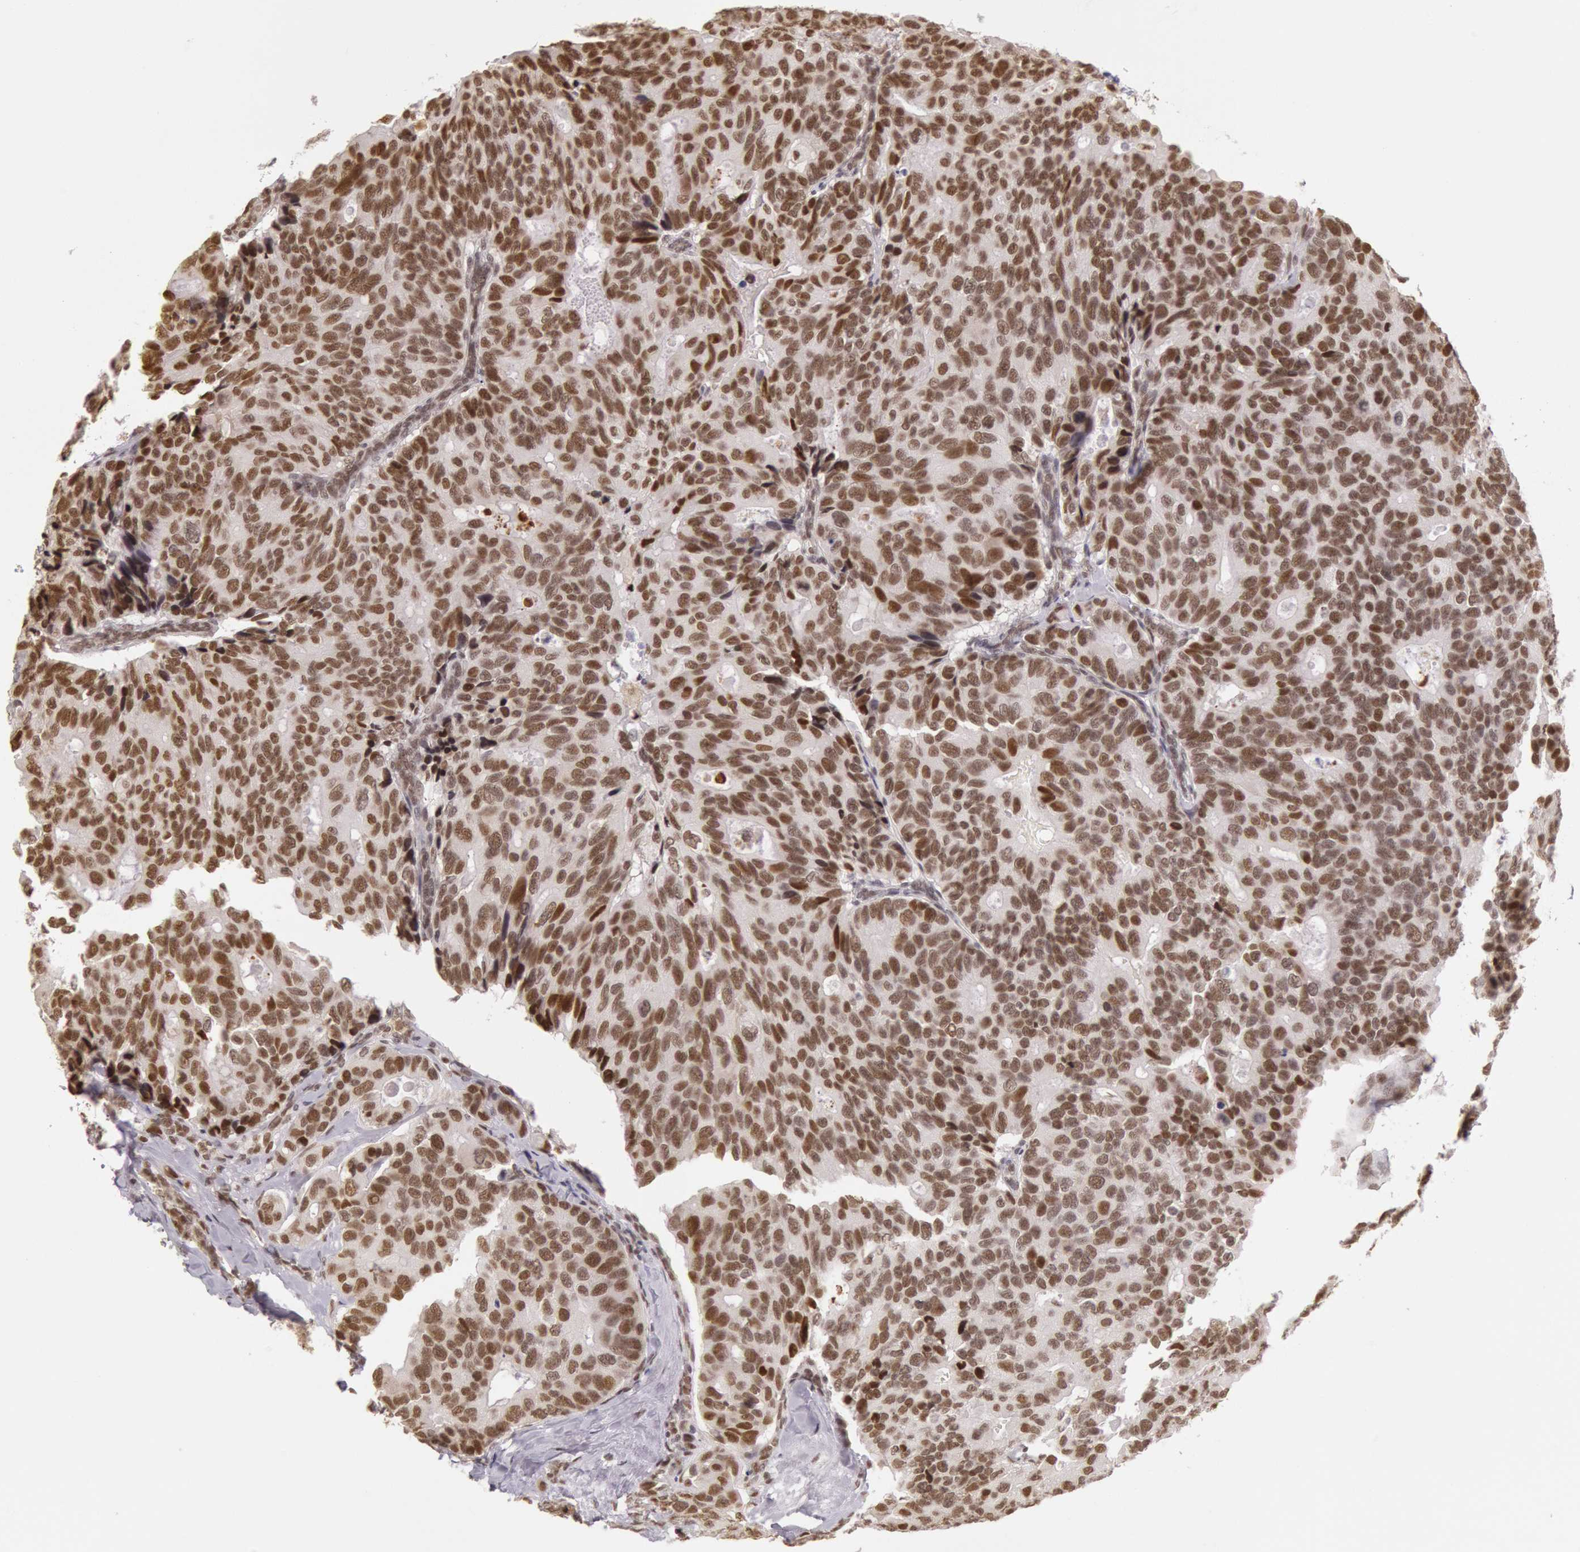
{"staining": {"intensity": "strong", "quantity": ">75%", "location": "nuclear"}, "tissue": "breast cancer", "cell_type": "Tumor cells", "image_type": "cancer", "snomed": [{"axis": "morphology", "description": "Duct carcinoma"}, {"axis": "topography", "description": "Breast"}], "caption": "Brown immunohistochemical staining in breast cancer demonstrates strong nuclear expression in about >75% of tumor cells.", "gene": "ESS2", "patient": {"sex": "female", "age": 69}}